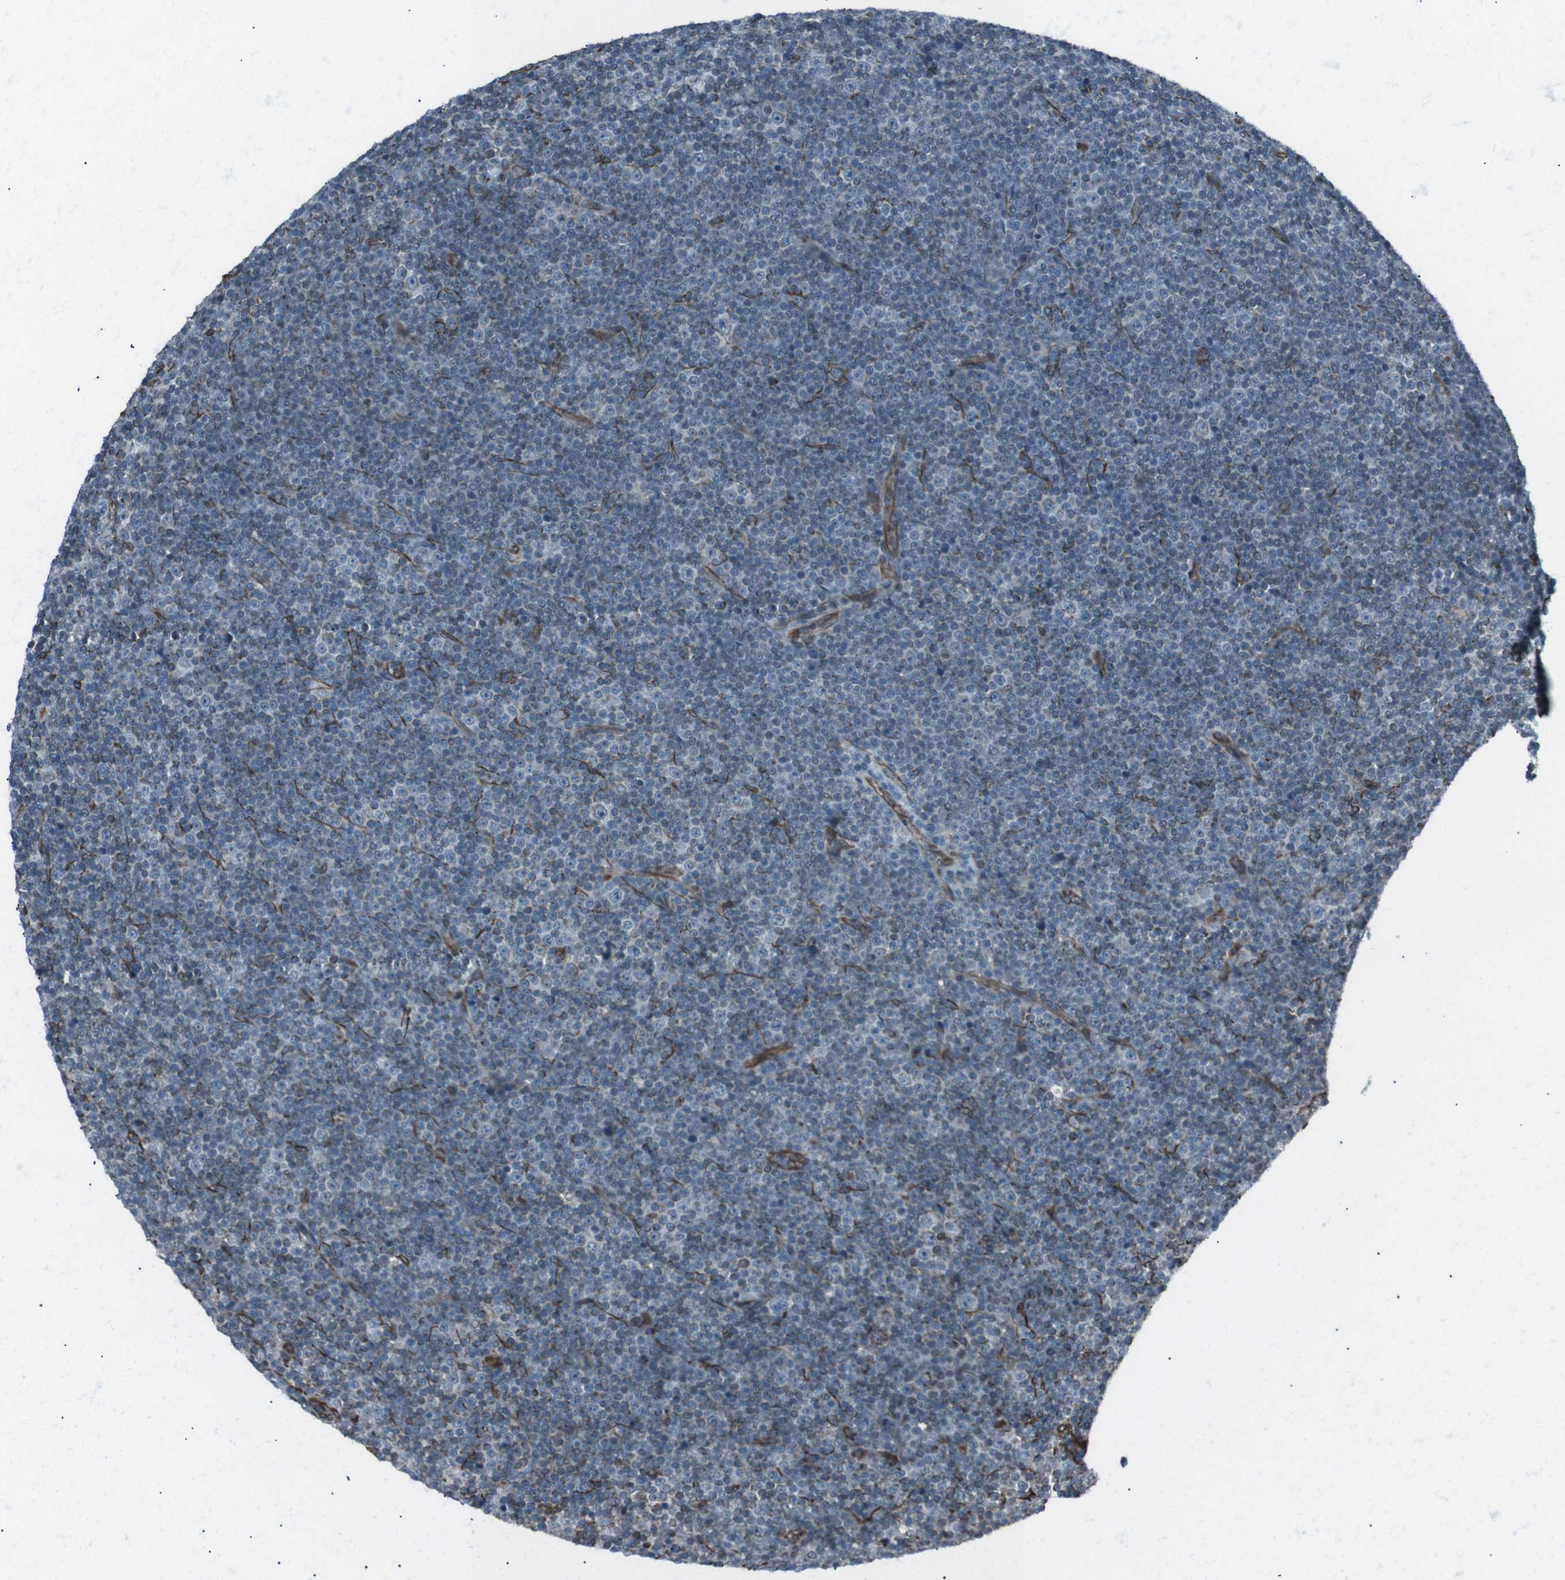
{"staining": {"intensity": "negative", "quantity": "none", "location": "none"}, "tissue": "lymphoma", "cell_type": "Tumor cells", "image_type": "cancer", "snomed": [{"axis": "morphology", "description": "Malignant lymphoma, non-Hodgkin's type, Low grade"}, {"axis": "topography", "description": "Lymph node"}], "caption": "Tumor cells are negative for protein expression in human lymphoma. (IHC, brightfield microscopy, high magnification).", "gene": "TMEM141", "patient": {"sex": "female", "age": 67}}